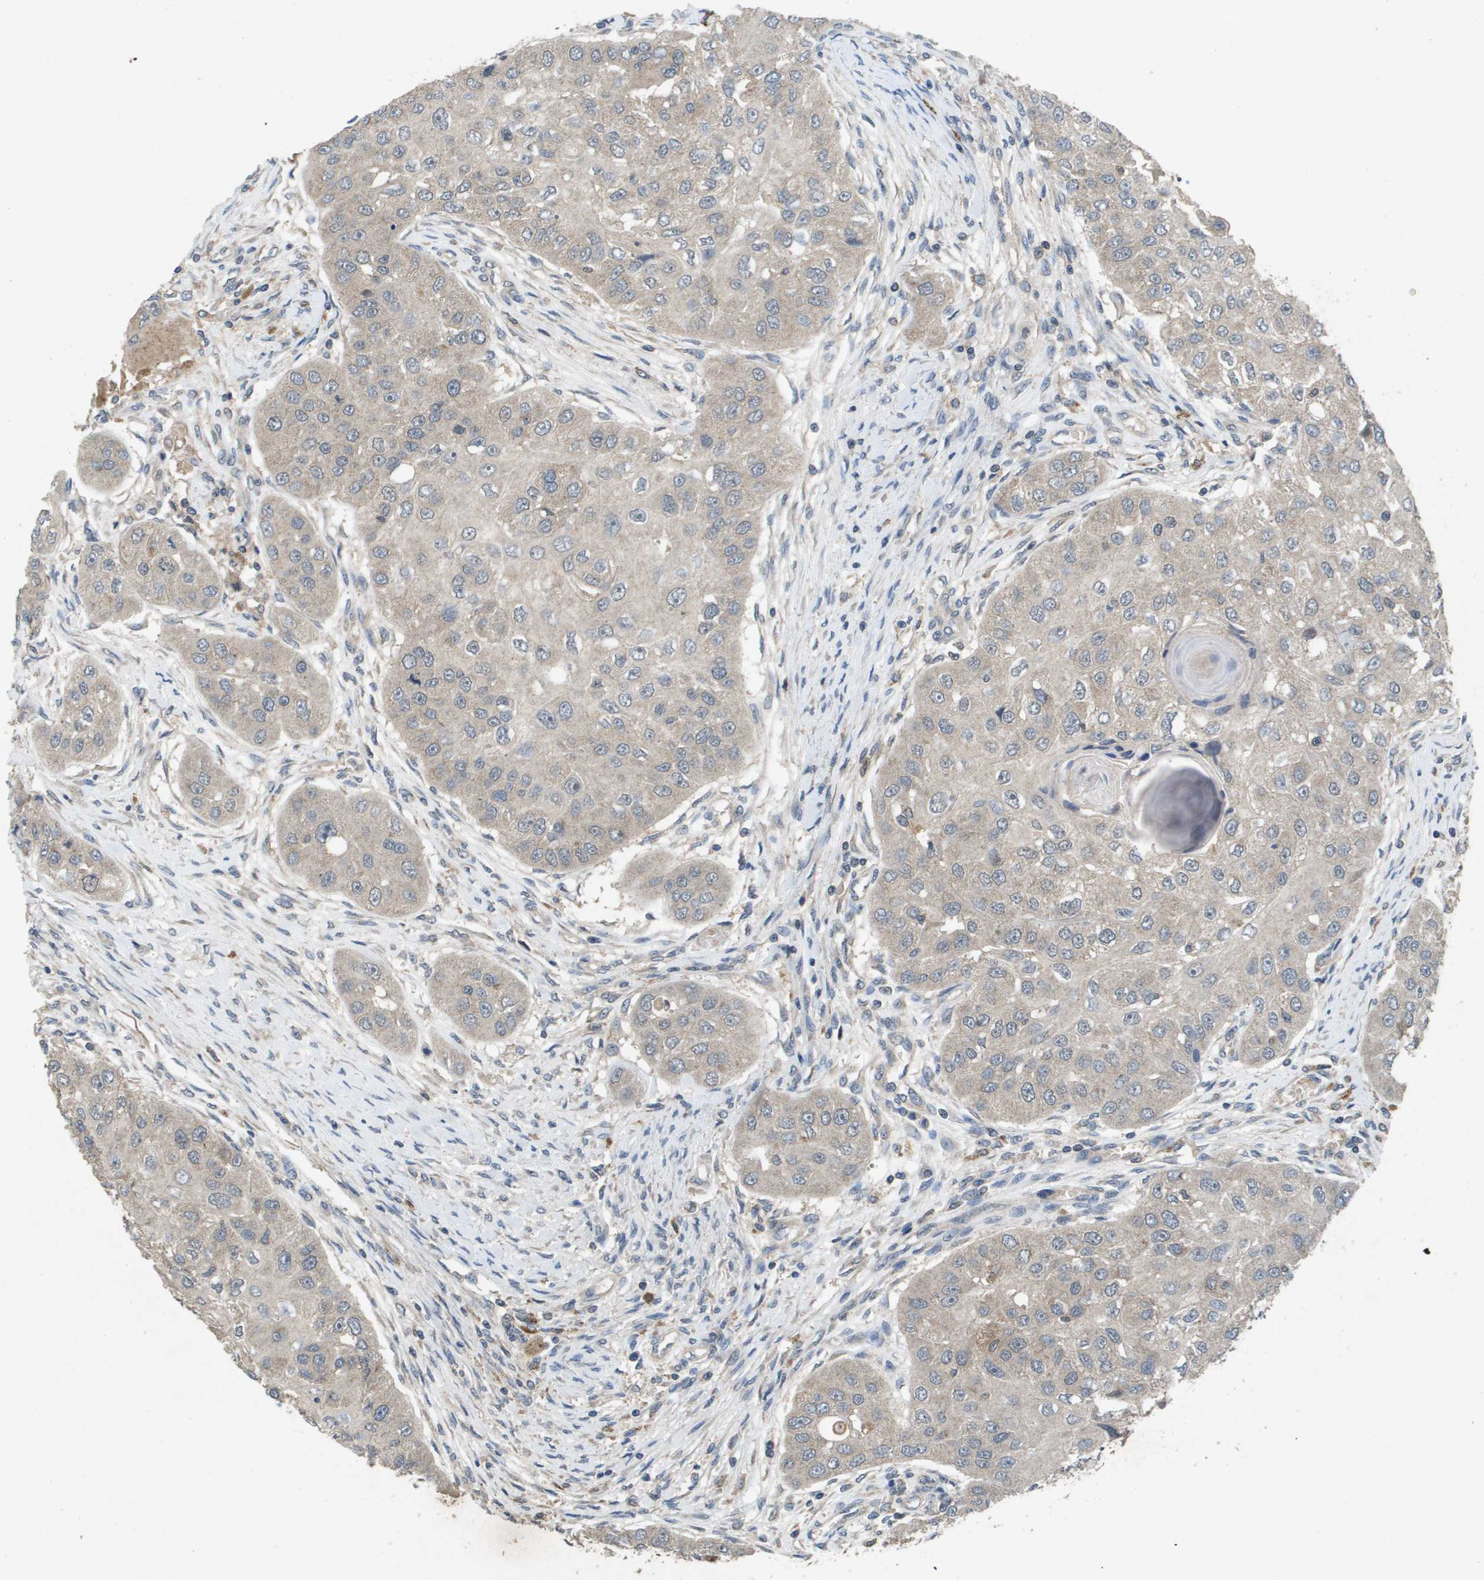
{"staining": {"intensity": "weak", "quantity": ">75%", "location": "cytoplasmic/membranous"}, "tissue": "head and neck cancer", "cell_type": "Tumor cells", "image_type": "cancer", "snomed": [{"axis": "morphology", "description": "Normal tissue, NOS"}, {"axis": "morphology", "description": "Squamous cell carcinoma, NOS"}, {"axis": "topography", "description": "Skeletal muscle"}, {"axis": "topography", "description": "Head-Neck"}], "caption": "This image reveals squamous cell carcinoma (head and neck) stained with immunohistochemistry to label a protein in brown. The cytoplasmic/membranous of tumor cells show weak positivity for the protein. Nuclei are counter-stained blue.", "gene": "PROC", "patient": {"sex": "male", "age": 51}}